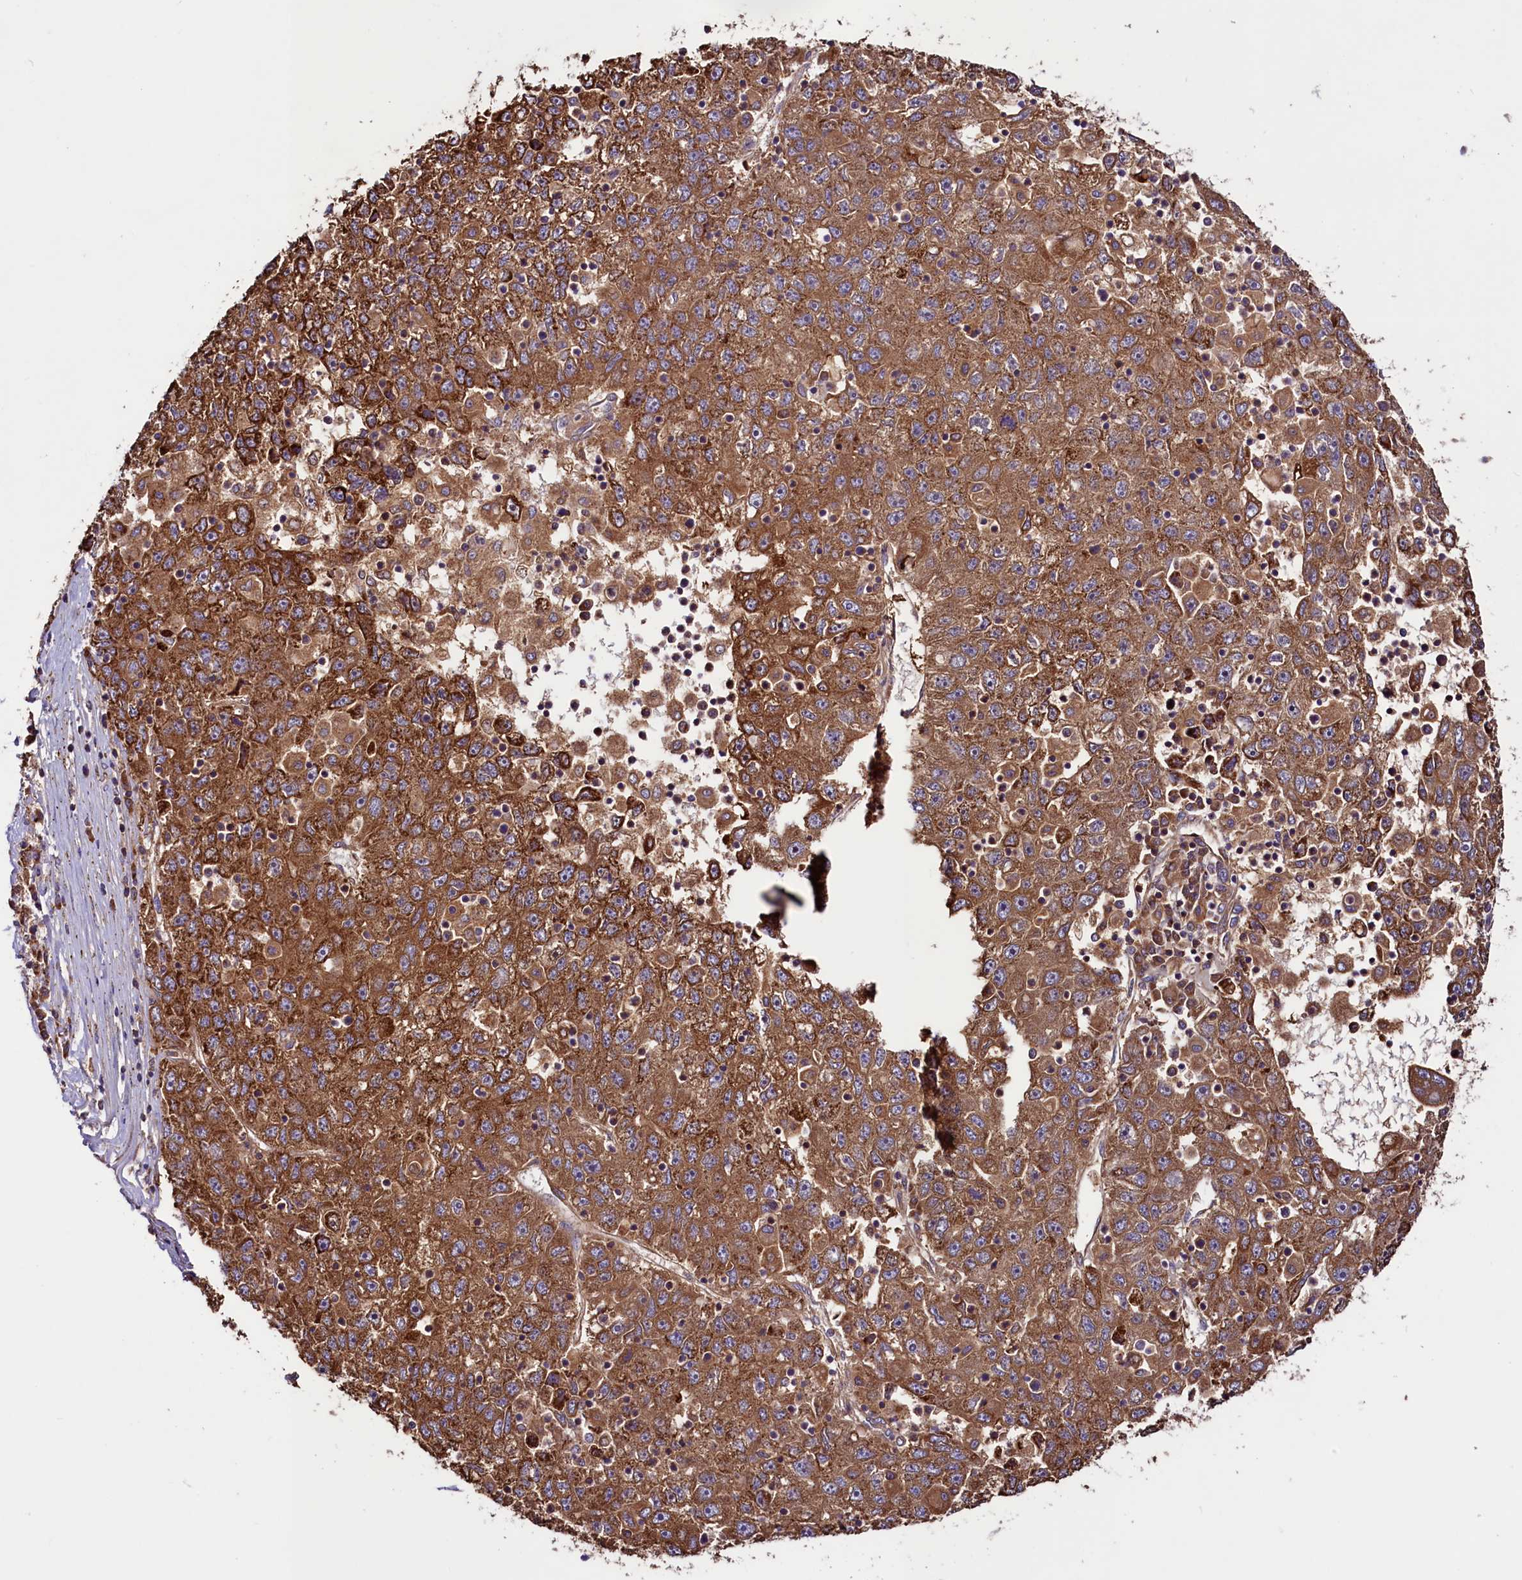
{"staining": {"intensity": "strong", "quantity": ">75%", "location": "cytoplasmic/membranous"}, "tissue": "liver cancer", "cell_type": "Tumor cells", "image_type": "cancer", "snomed": [{"axis": "morphology", "description": "Carcinoma, Hepatocellular, NOS"}, {"axis": "topography", "description": "Liver"}], "caption": "Immunohistochemistry (IHC) micrograph of hepatocellular carcinoma (liver) stained for a protein (brown), which displays high levels of strong cytoplasmic/membranous positivity in approximately >75% of tumor cells.", "gene": "STARD5", "patient": {"sex": "male", "age": 49}}